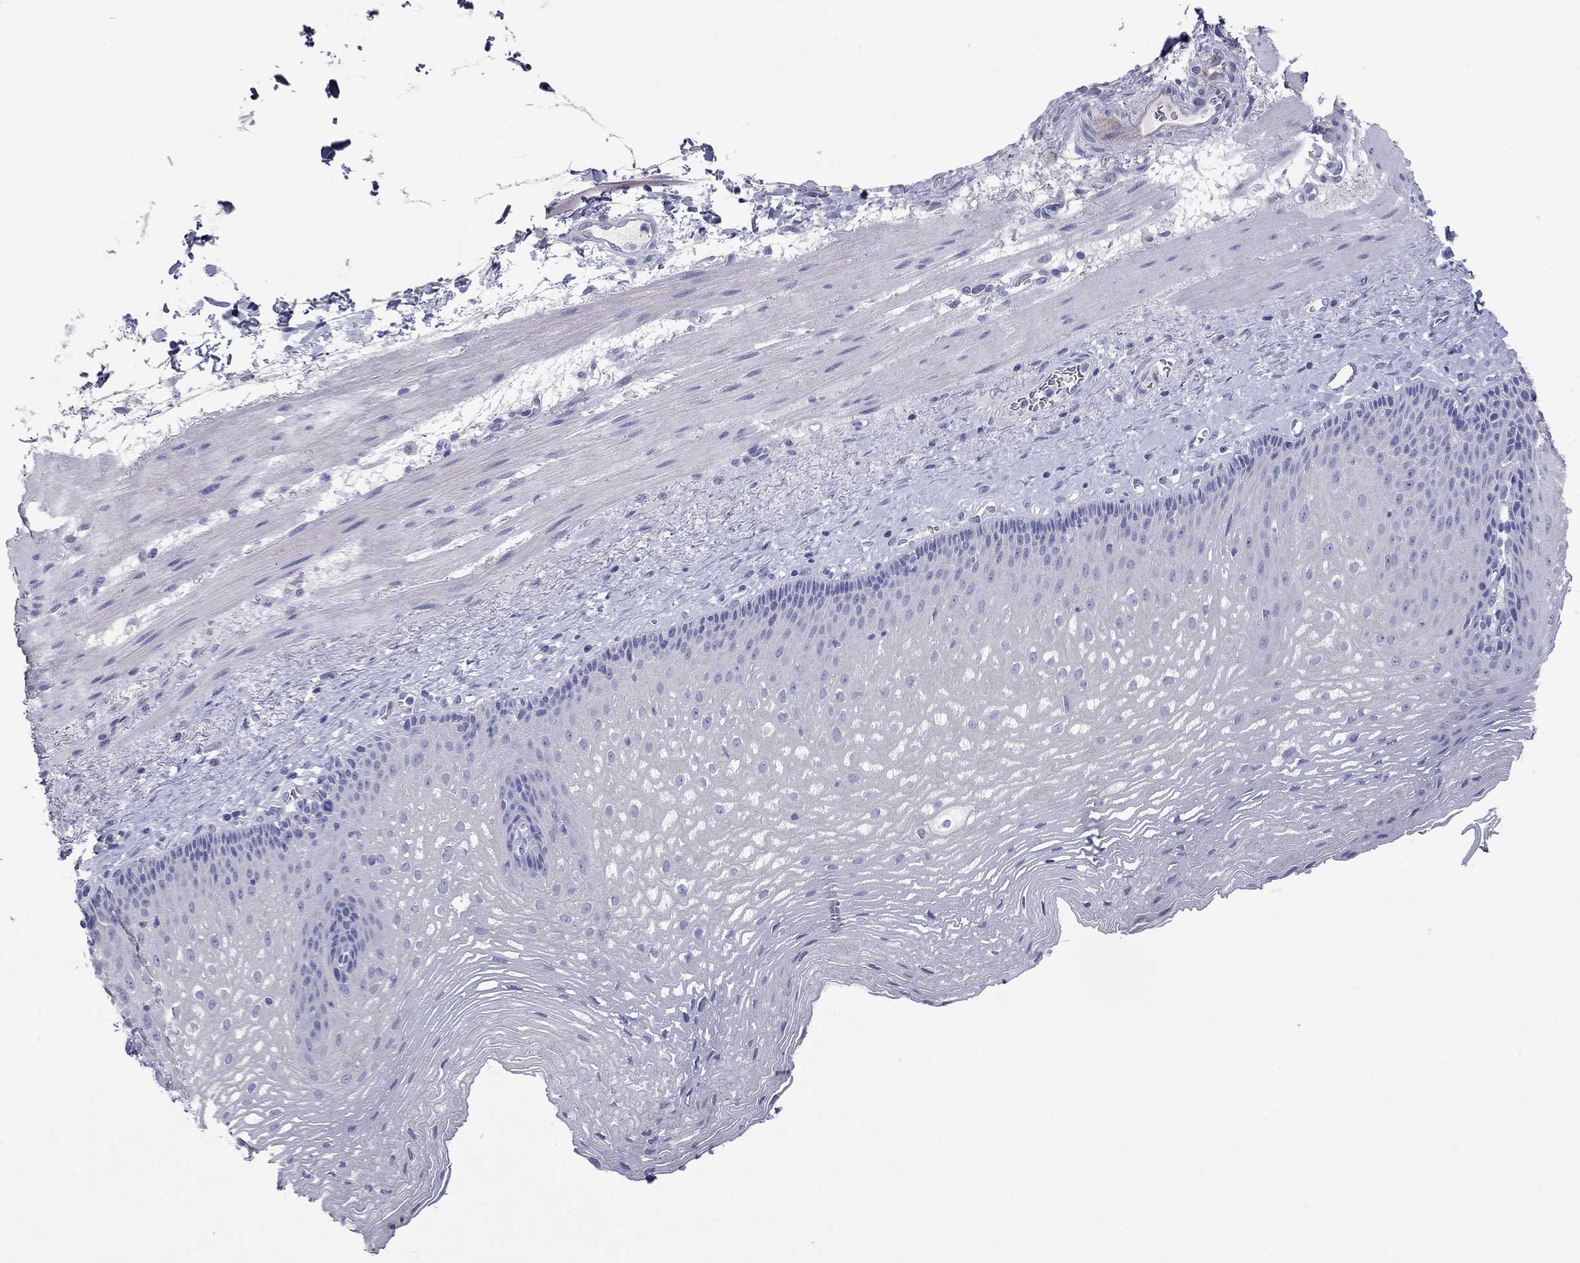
{"staining": {"intensity": "negative", "quantity": "none", "location": "none"}, "tissue": "esophagus", "cell_type": "Squamous epithelial cells", "image_type": "normal", "snomed": [{"axis": "morphology", "description": "Normal tissue, NOS"}, {"axis": "topography", "description": "Esophagus"}], "caption": "The image shows no significant expression in squamous epithelial cells of esophagus. (Immunohistochemistry (ihc), brightfield microscopy, high magnification).", "gene": "PCDHGC5", "patient": {"sex": "male", "age": 76}}